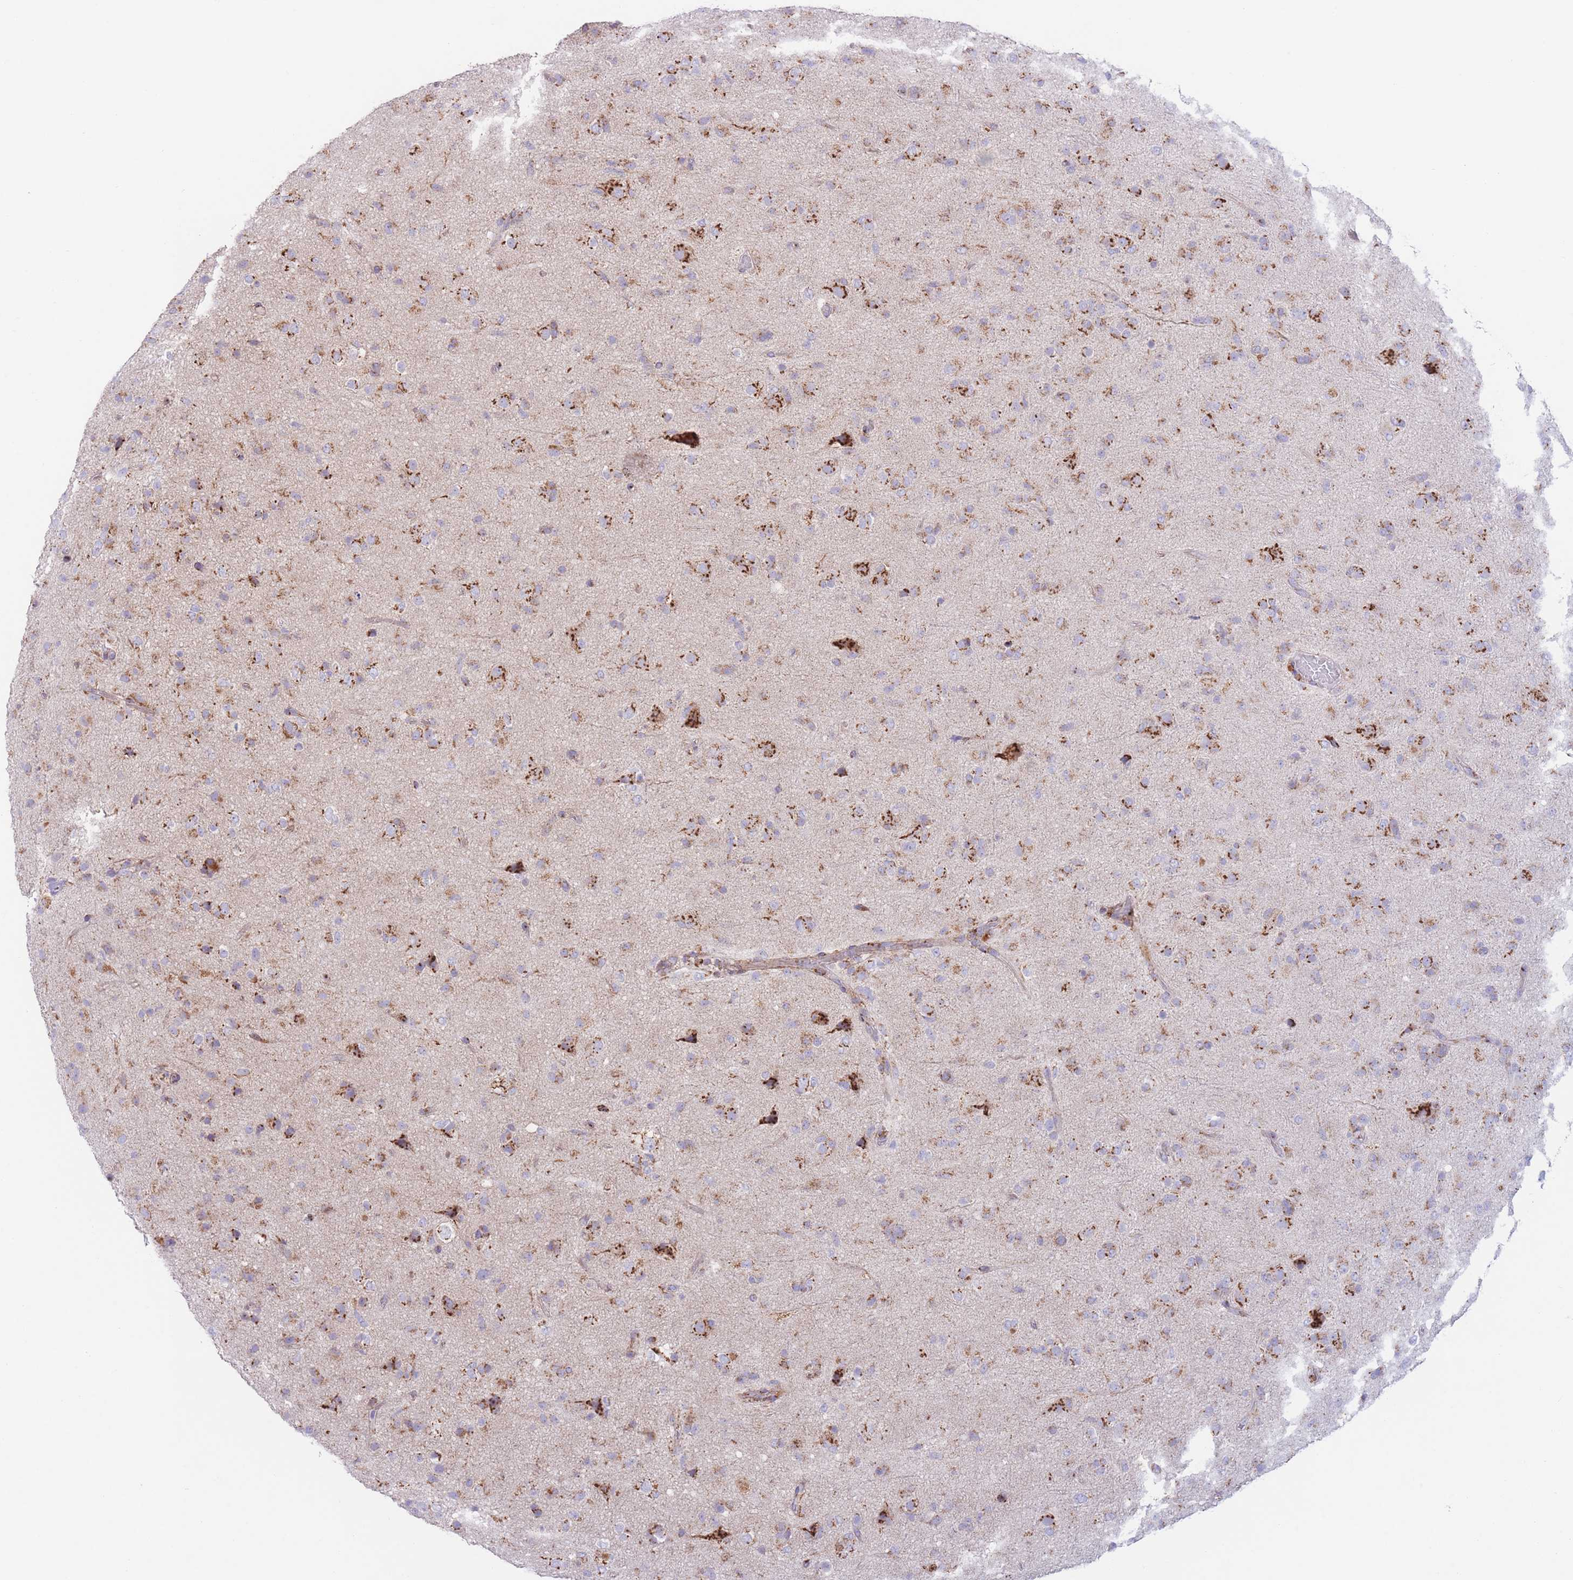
{"staining": {"intensity": "strong", "quantity": "25%-75%", "location": "cytoplasmic/membranous"}, "tissue": "glioma", "cell_type": "Tumor cells", "image_type": "cancer", "snomed": [{"axis": "morphology", "description": "Glioma, malignant, Low grade"}, {"axis": "topography", "description": "Brain"}], "caption": "Human malignant low-grade glioma stained with a brown dye shows strong cytoplasmic/membranous positive positivity in approximately 25%-75% of tumor cells.", "gene": "MPND", "patient": {"sex": "male", "age": 65}}